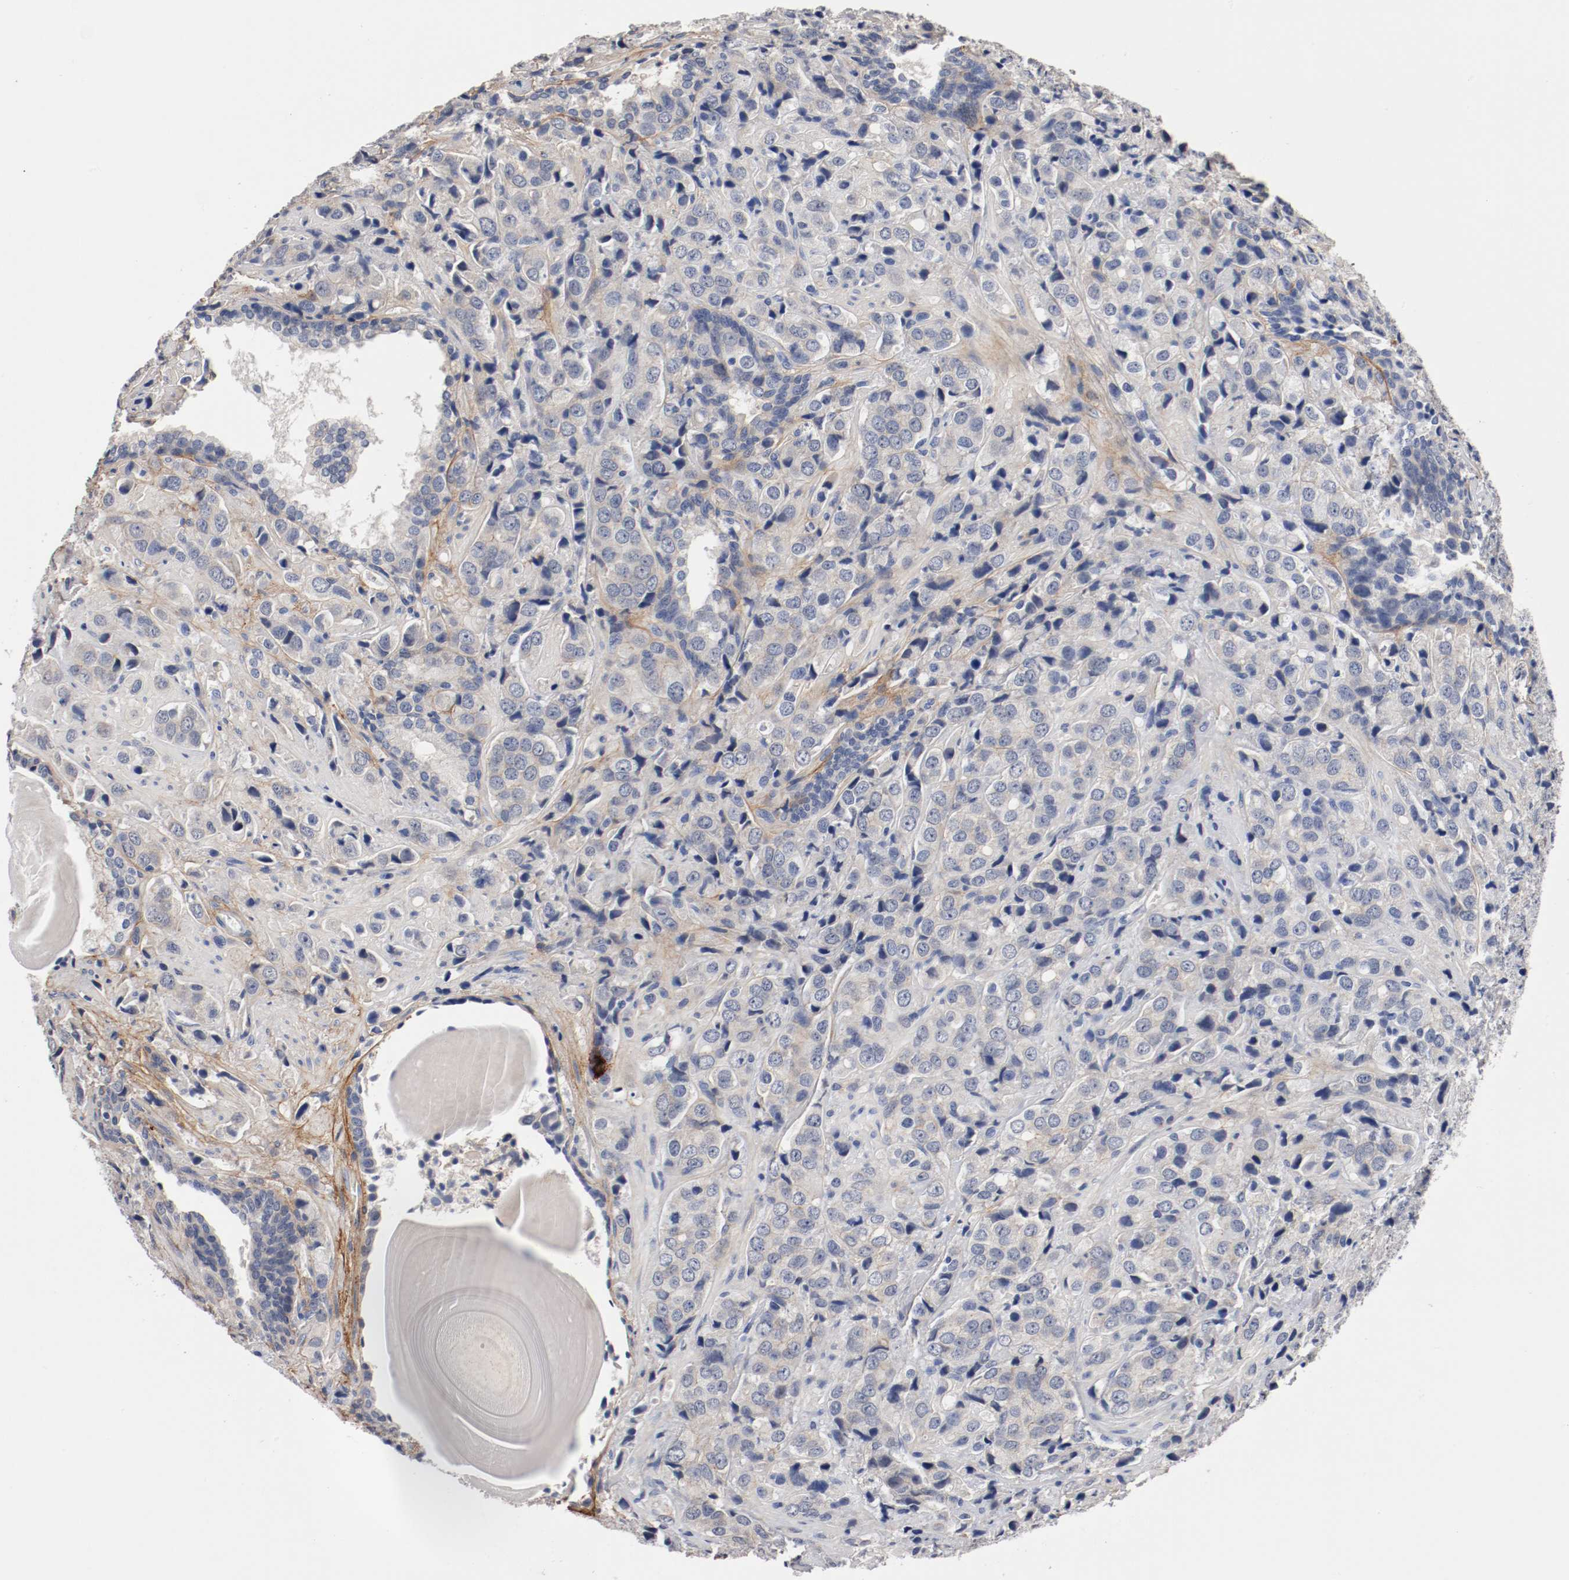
{"staining": {"intensity": "moderate", "quantity": "25%-75%", "location": "cytoplasmic/membranous"}, "tissue": "prostate cancer", "cell_type": "Tumor cells", "image_type": "cancer", "snomed": [{"axis": "morphology", "description": "Adenocarcinoma, High grade"}, {"axis": "topography", "description": "Prostate"}], "caption": "Immunohistochemistry (IHC) micrograph of human prostate adenocarcinoma (high-grade) stained for a protein (brown), which reveals medium levels of moderate cytoplasmic/membranous expression in about 25%-75% of tumor cells.", "gene": "TNC", "patient": {"sex": "male", "age": 70}}